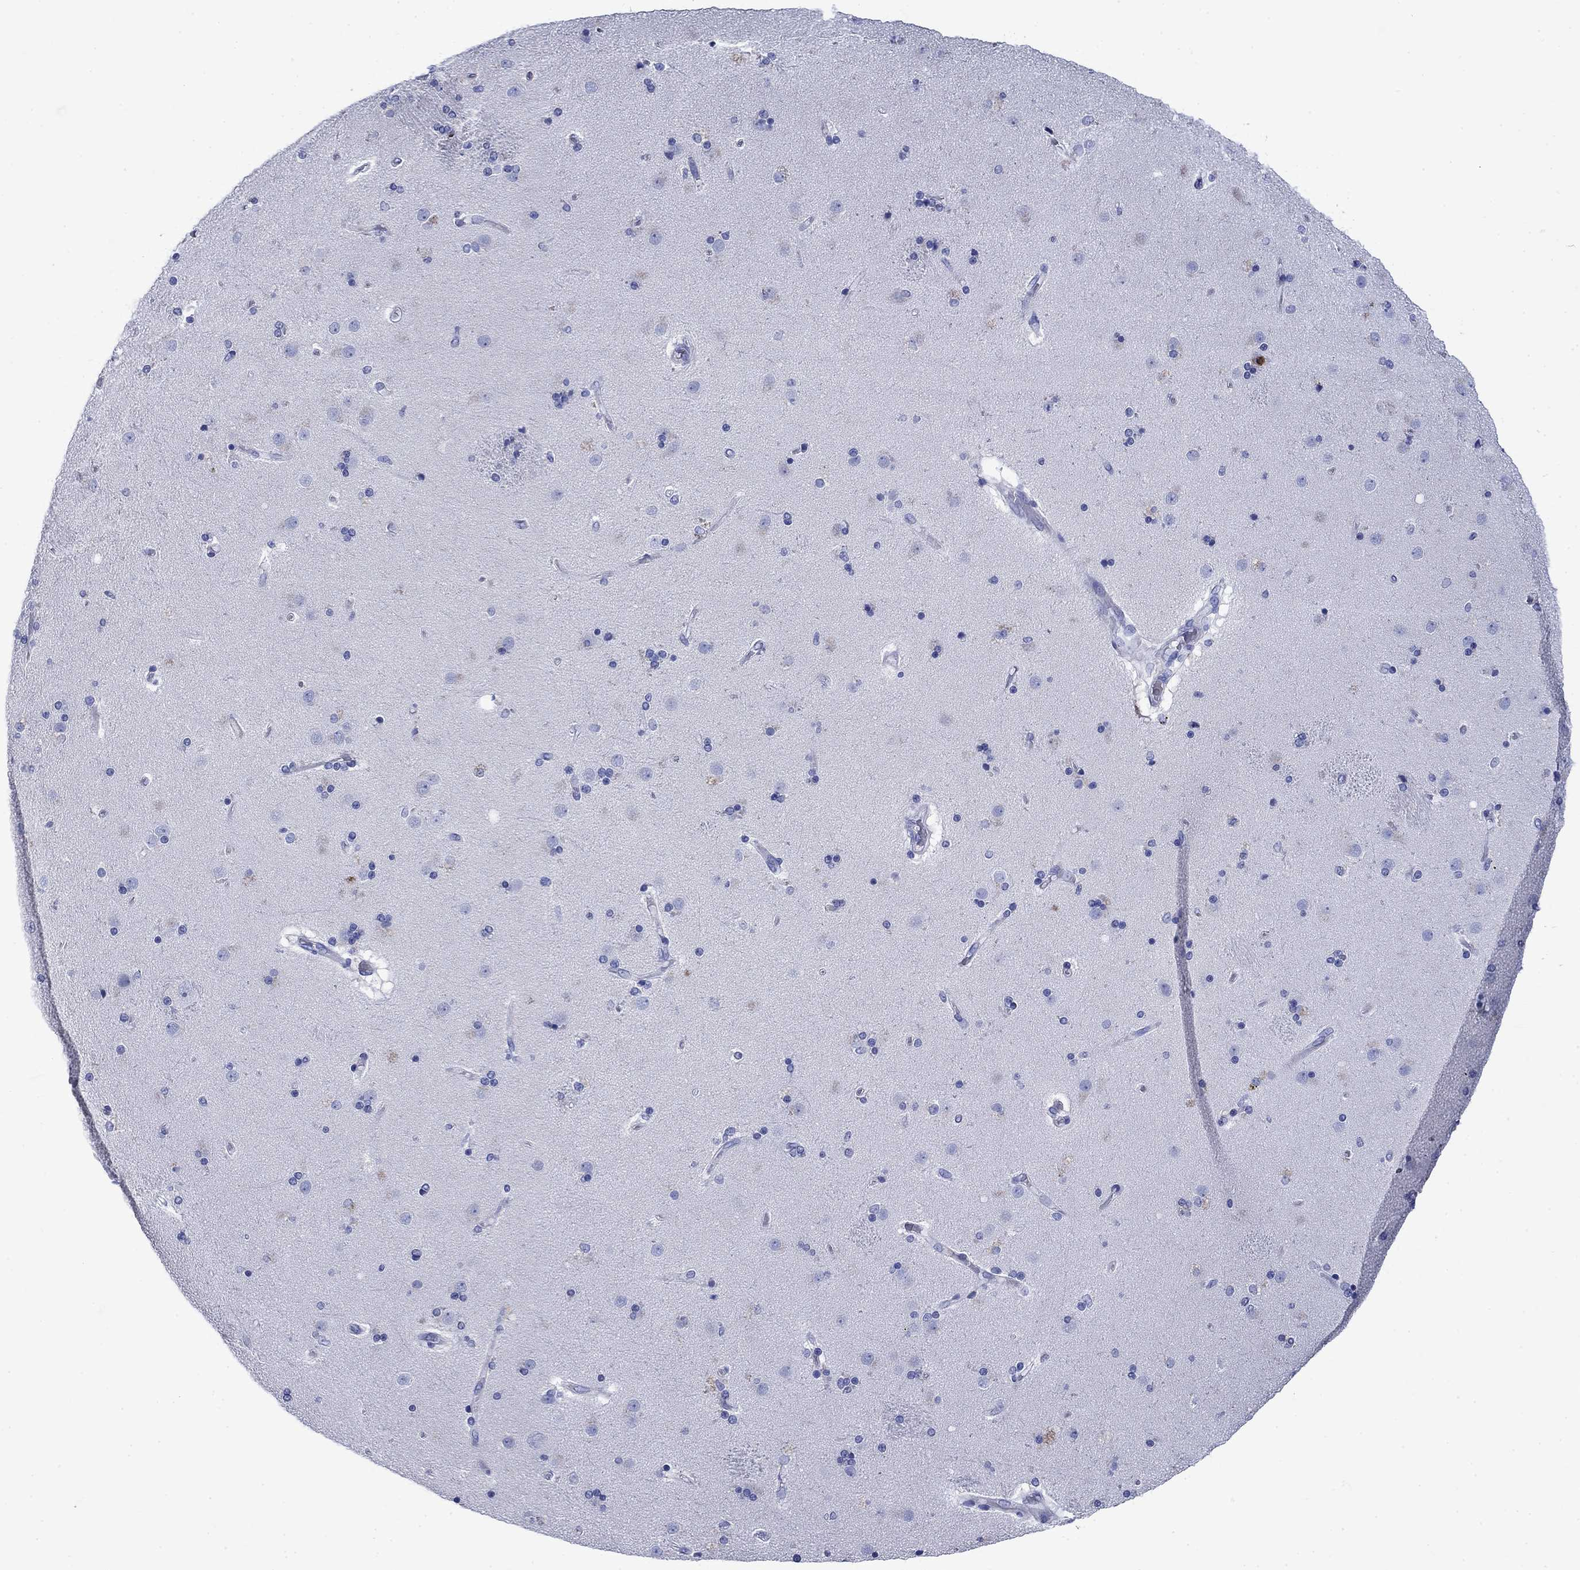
{"staining": {"intensity": "negative", "quantity": "none", "location": "none"}, "tissue": "caudate", "cell_type": "Glial cells", "image_type": "normal", "snomed": [{"axis": "morphology", "description": "Normal tissue, NOS"}, {"axis": "topography", "description": "Lateral ventricle wall"}], "caption": "Human caudate stained for a protein using immunohistochemistry shows no staining in glial cells.", "gene": "TFR2", "patient": {"sex": "female", "age": 71}}